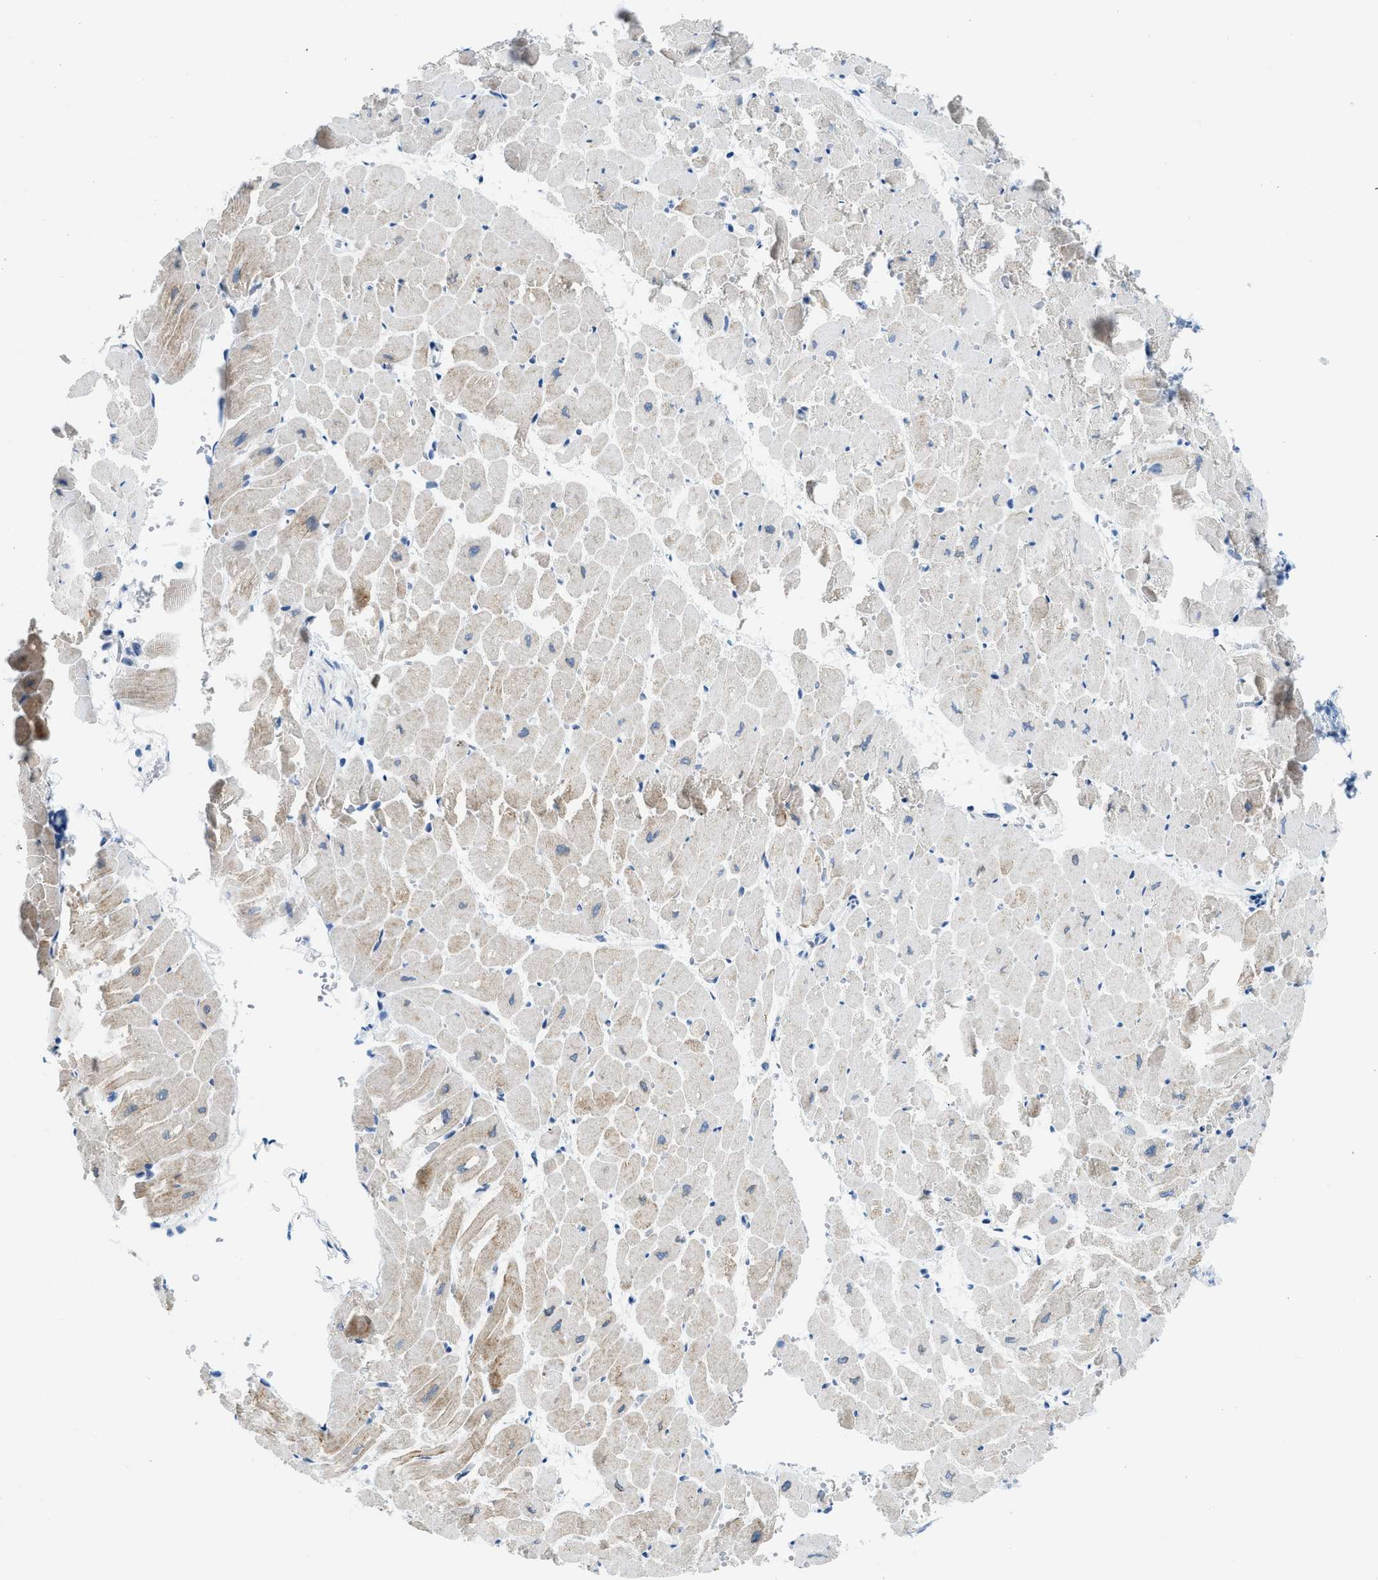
{"staining": {"intensity": "weak", "quantity": "25%-75%", "location": "cytoplasmic/membranous"}, "tissue": "heart muscle", "cell_type": "Cardiomyocytes", "image_type": "normal", "snomed": [{"axis": "morphology", "description": "Normal tissue, NOS"}, {"axis": "topography", "description": "Heart"}], "caption": "Cardiomyocytes show low levels of weak cytoplasmic/membranous positivity in about 25%-75% of cells in normal human heart muscle. The staining was performed using DAB to visualize the protein expression in brown, while the nuclei were stained in blue with hematoxylin (Magnification: 20x).", "gene": "MBL2", "patient": {"sex": "male", "age": 45}}